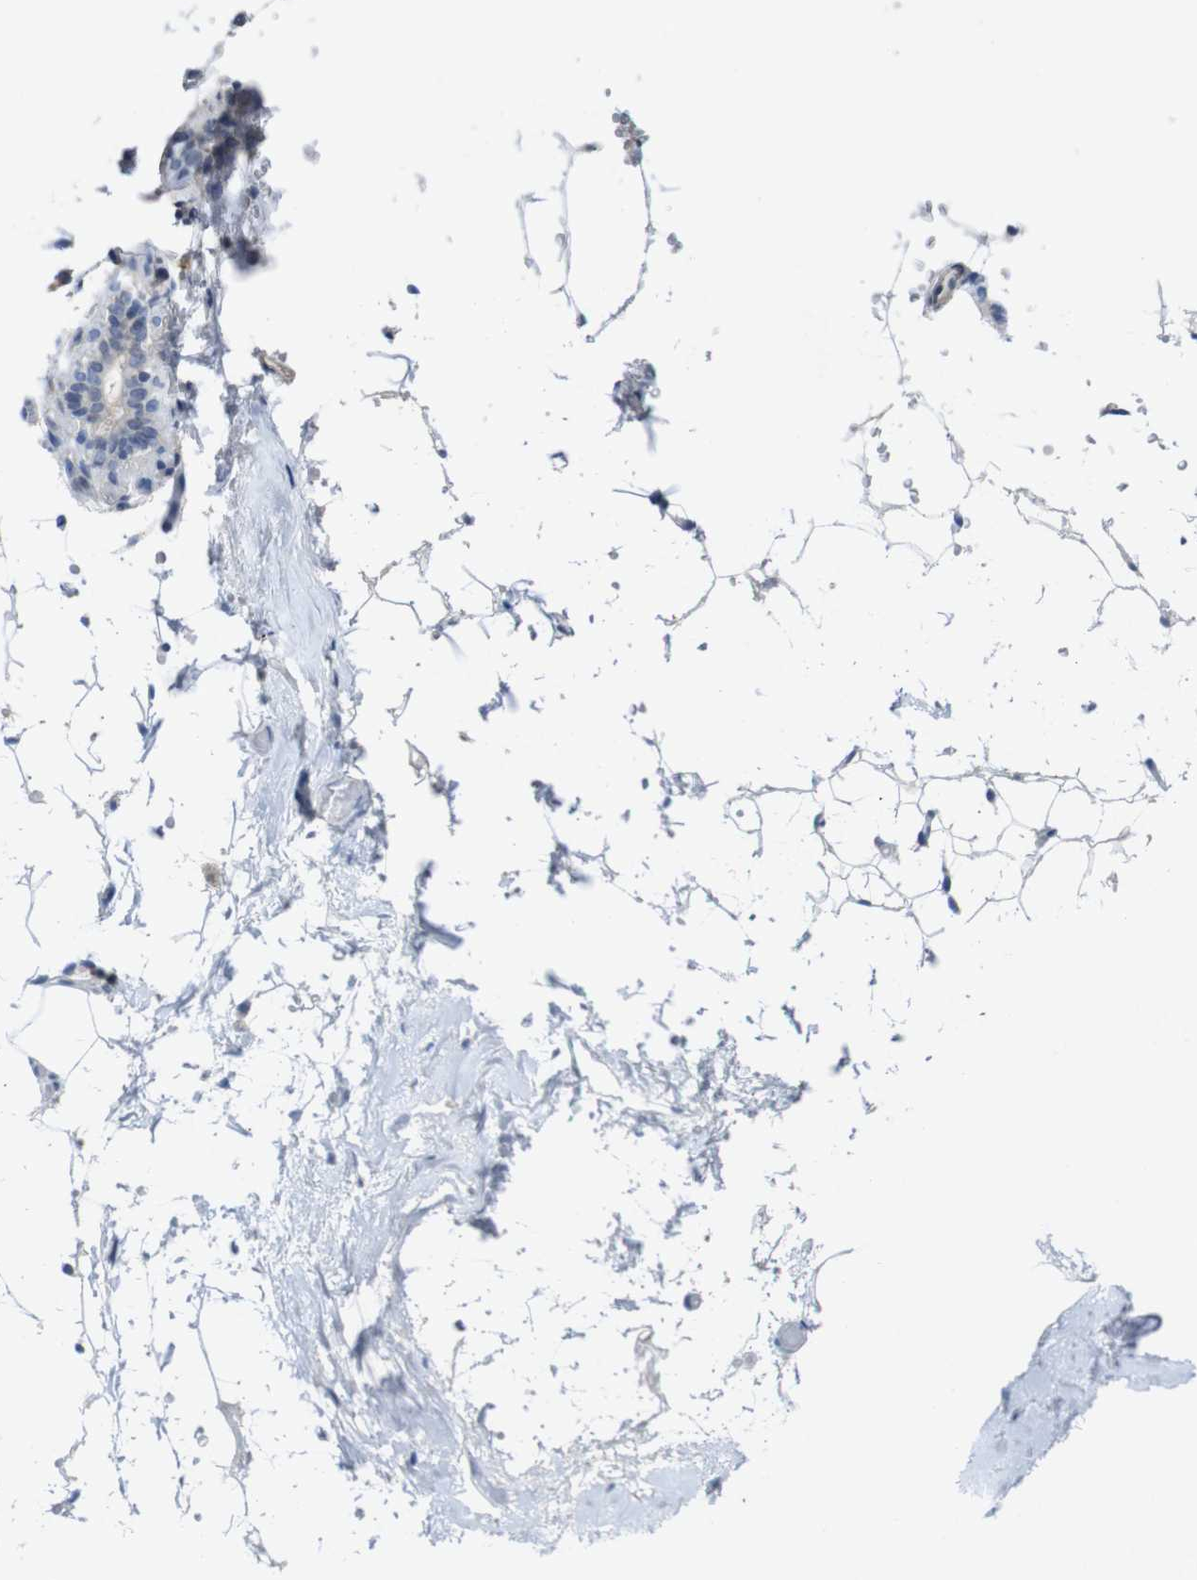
{"staining": {"intensity": "negative", "quantity": "none", "location": "none"}, "tissue": "adipose tissue", "cell_type": "Adipocytes", "image_type": "normal", "snomed": [{"axis": "morphology", "description": "Normal tissue, NOS"}, {"axis": "topography", "description": "Breast"}, {"axis": "topography", "description": "Soft tissue"}], "caption": "A histopathology image of adipose tissue stained for a protein displays no brown staining in adipocytes.", "gene": "SLAMF7", "patient": {"sex": "female", "age": 75}}